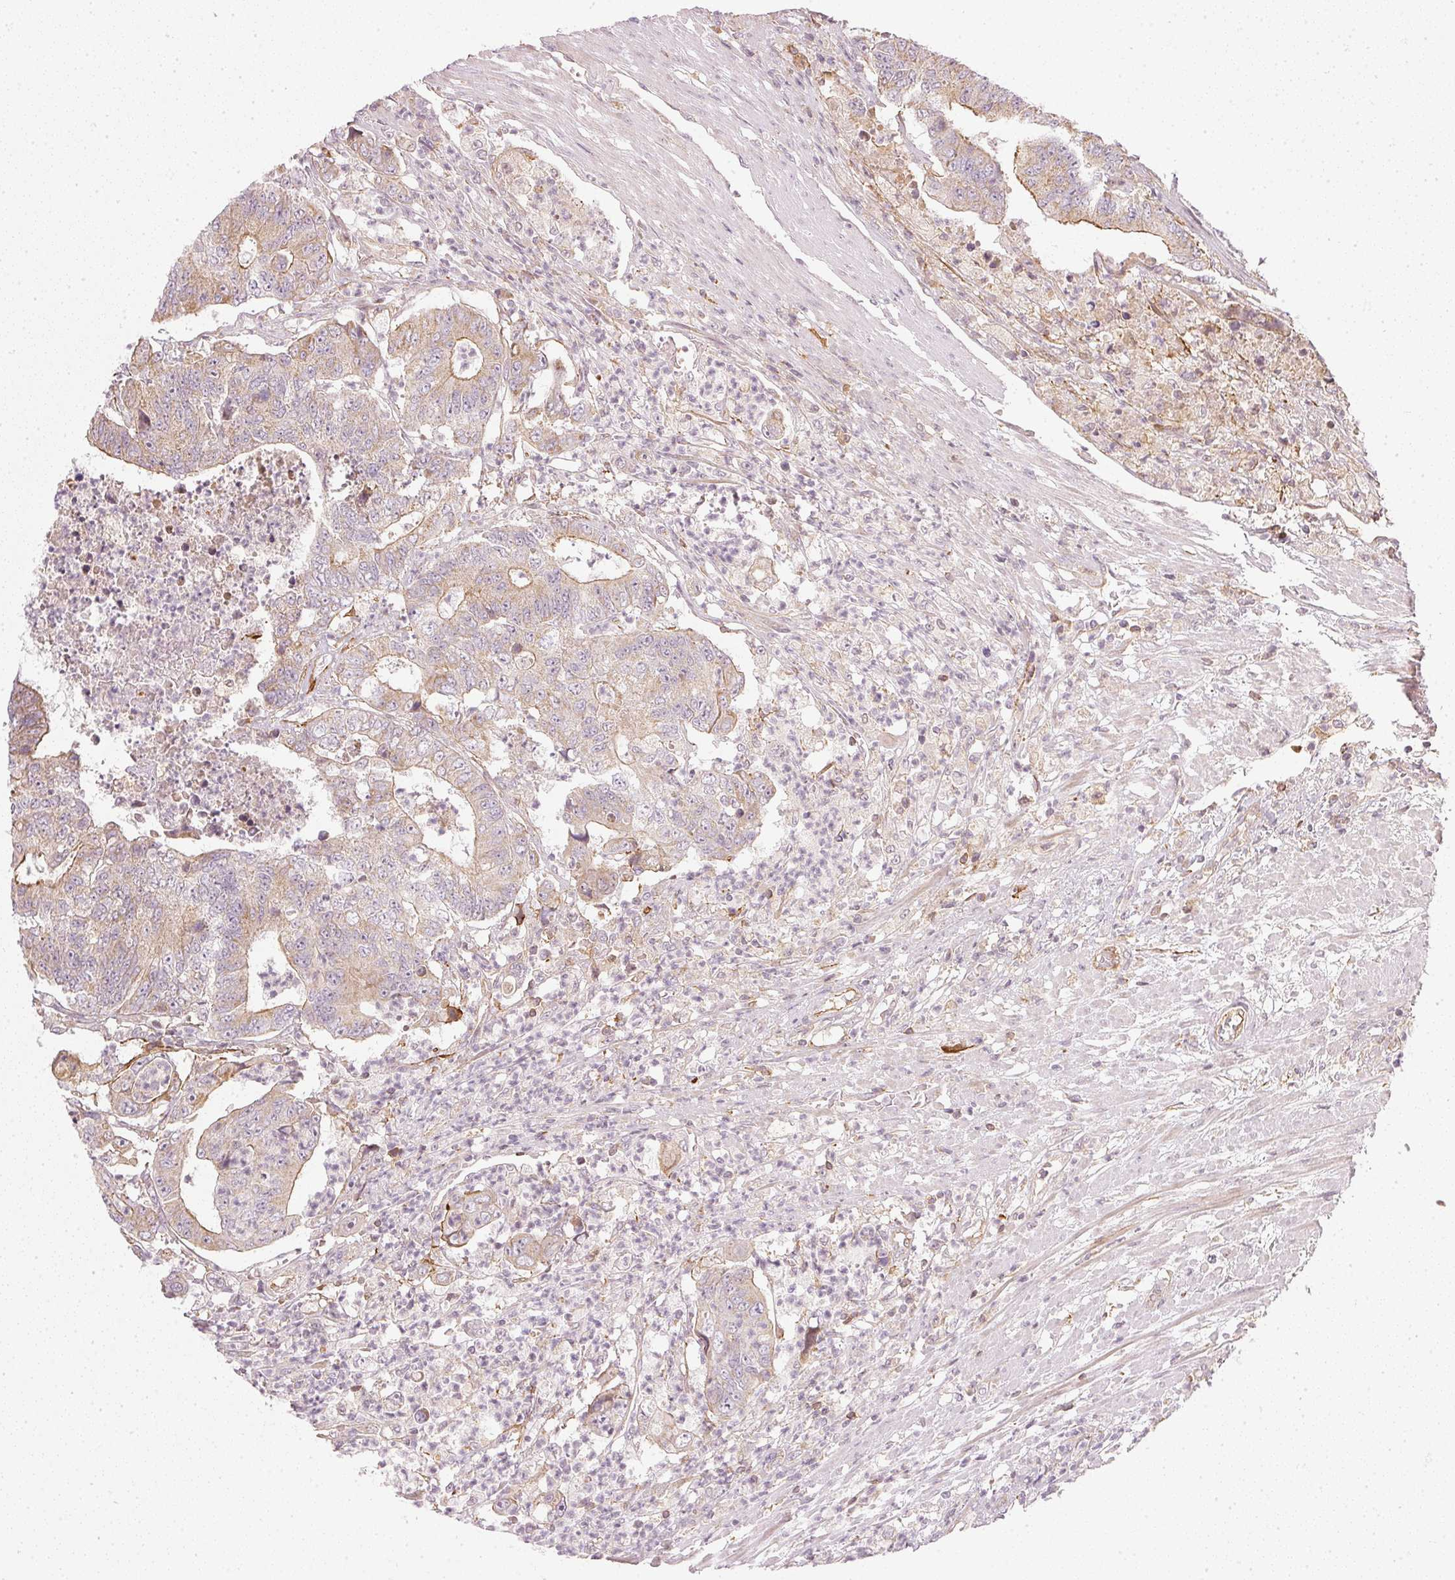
{"staining": {"intensity": "weak", "quantity": ">75%", "location": "cytoplasmic/membranous"}, "tissue": "colorectal cancer", "cell_type": "Tumor cells", "image_type": "cancer", "snomed": [{"axis": "morphology", "description": "Adenocarcinoma, NOS"}, {"axis": "topography", "description": "Colon"}], "caption": "The micrograph shows a brown stain indicating the presence of a protein in the cytoplasmic/membranous of tumor cells in colorectal adenocarcinoma.", "gene": "NADK2", "patient": {"sex": "female", "age": 48}}